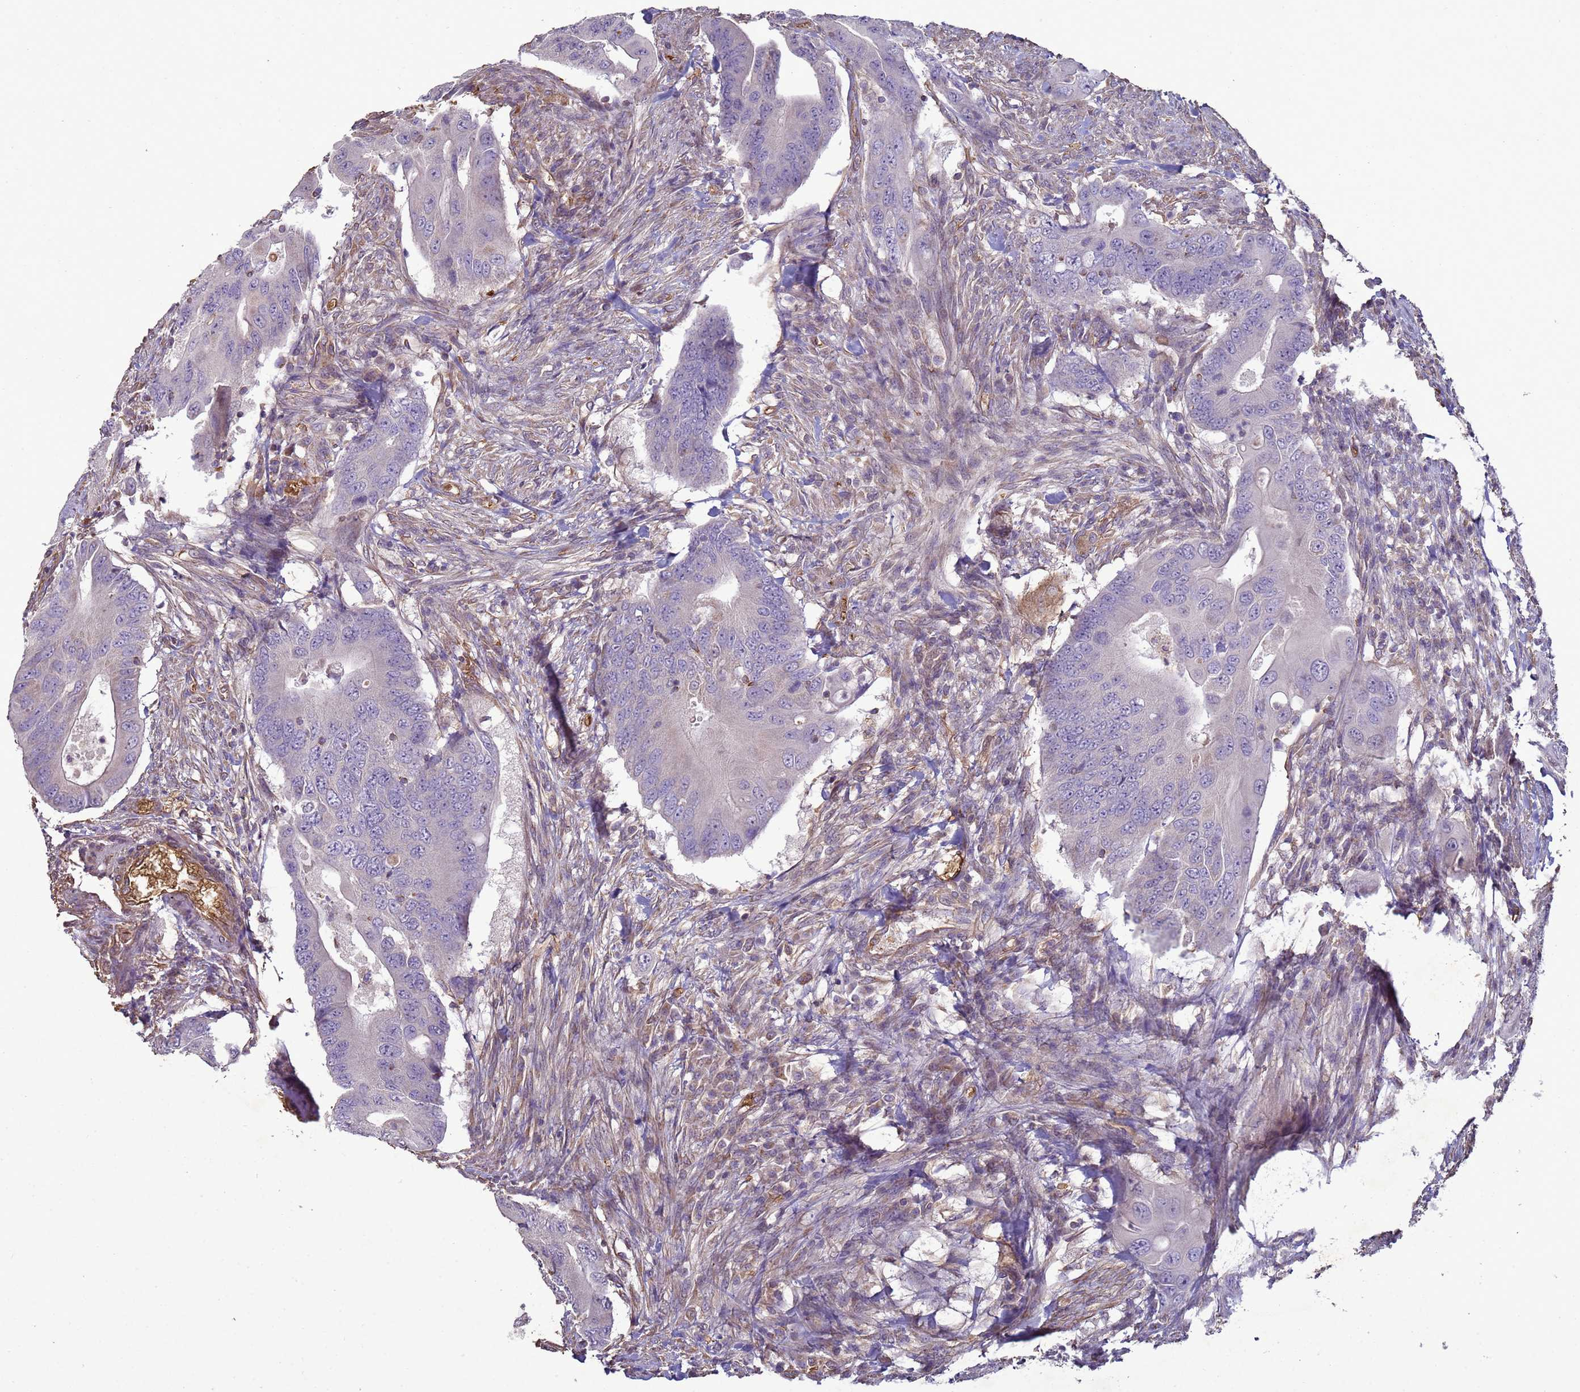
{"staining": {"intensity": "negative", "quantity": "none", "location": "none"}, "tissue": "colorectal cancer", "cell_type": "Tumor cells", "image_type": "cancer", "snomed": [{"axis": "morphology", "description": "Adenocarcinoma, NOS"}, {"axis": "topography", "description": "Colon"}], "caption": "This histopathology image is of colorectal cancer stained with immunohistochemistry to label a protein in brown with the nuclei are counter-stained blue. There is no staining in tumor cells.", "gene": "SGIP1", "patient": {"sex": "male", "age": 71}}